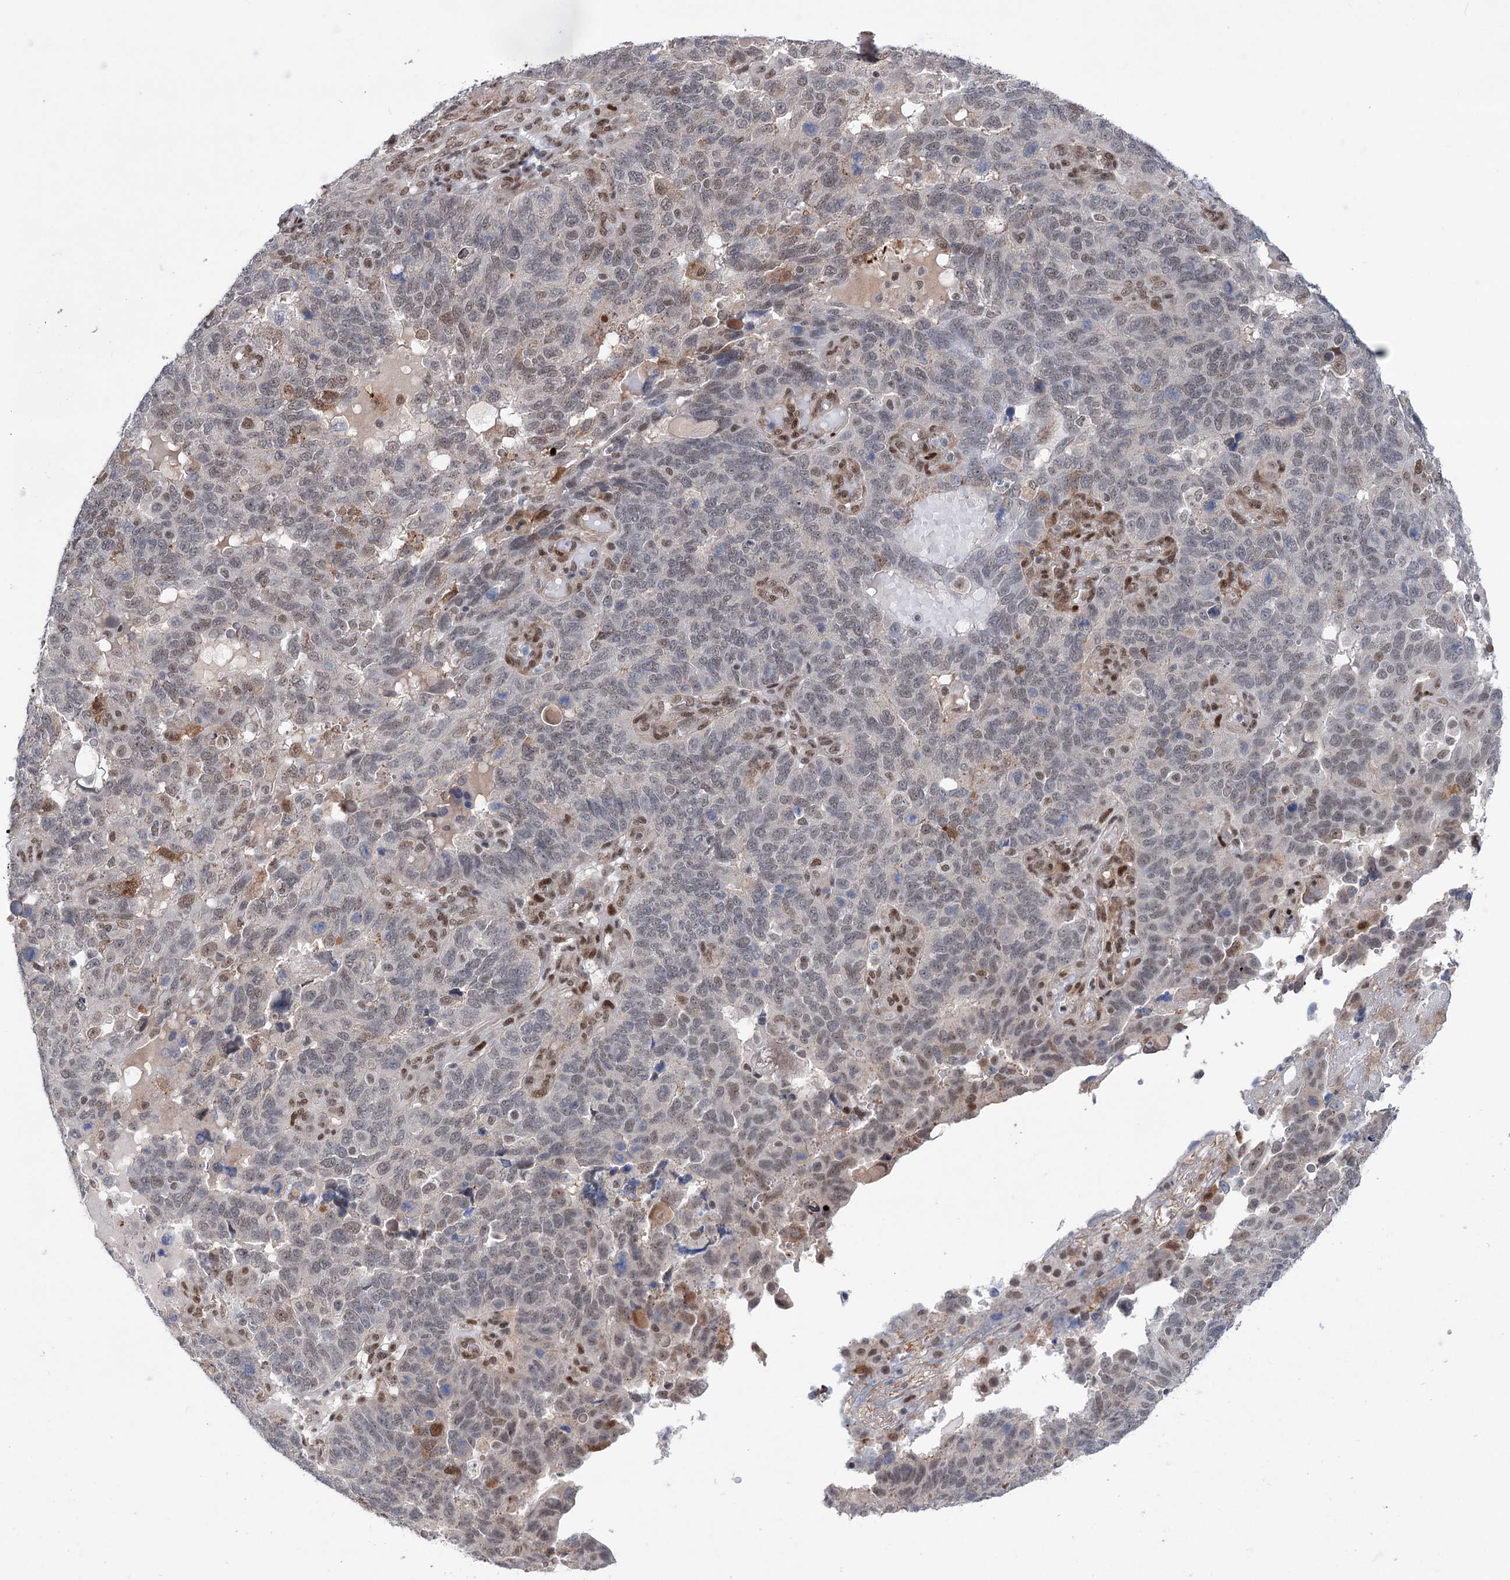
{"staining": {"intensity": "weak", "quantity": "<25%", "location": "nuclear"}, "tissue": "endometrial cancer", "cell_type": "Tumor cells", "image_type": "cancer", "snomed": [{"axis": "morphology", "description": "Adenocarcinoma, NOS"}, {"axis": "topography", "description": "Endometrium"}], "caption": "IHC micrograph of neoplastic tissue: human adenocarcinoma (endometrial) stained with DAB (3,3'-diaminobenzidine) reveals no significant protein expression in tumor cells.", "gene": "FAM53A", "patient": {"sex": "female", "age": 66}}